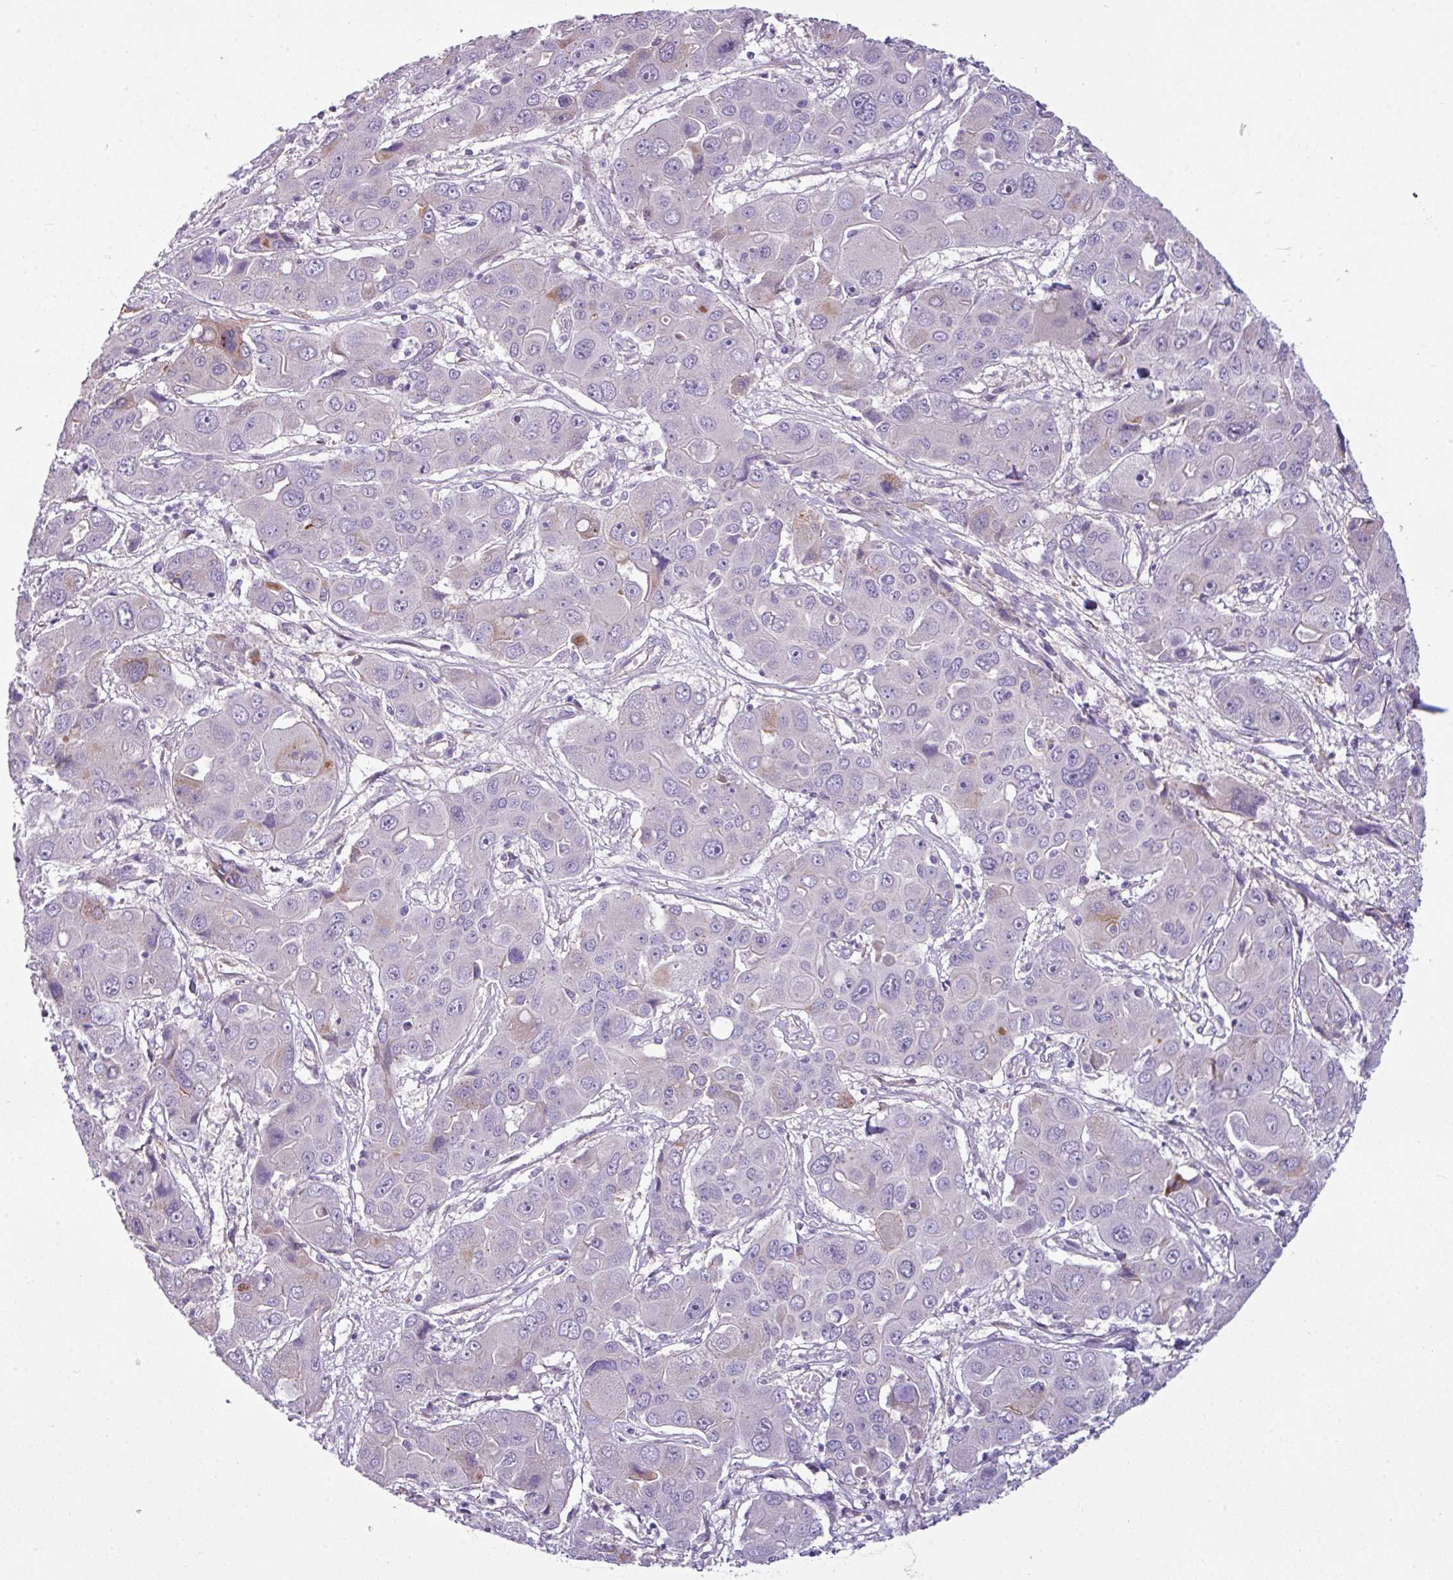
{"staining": {"intensity": "negative", "quantity": "none", "location": "none"}, "tissue": "liver cancer", "cell_type": "Tumor cells", "image_type": "cancer", "snomed": [{"axis": "morphology", "description": "Cholangiocarcinoma"}, {"axis": "topography", "description": "Liver"}], "caption": "An image of human liver cancer is negative for staining in tumor cells. Nuclei are stained in blue.", "gene": "TMEM178B", "patient": {"sex": "male", "age": 67}}